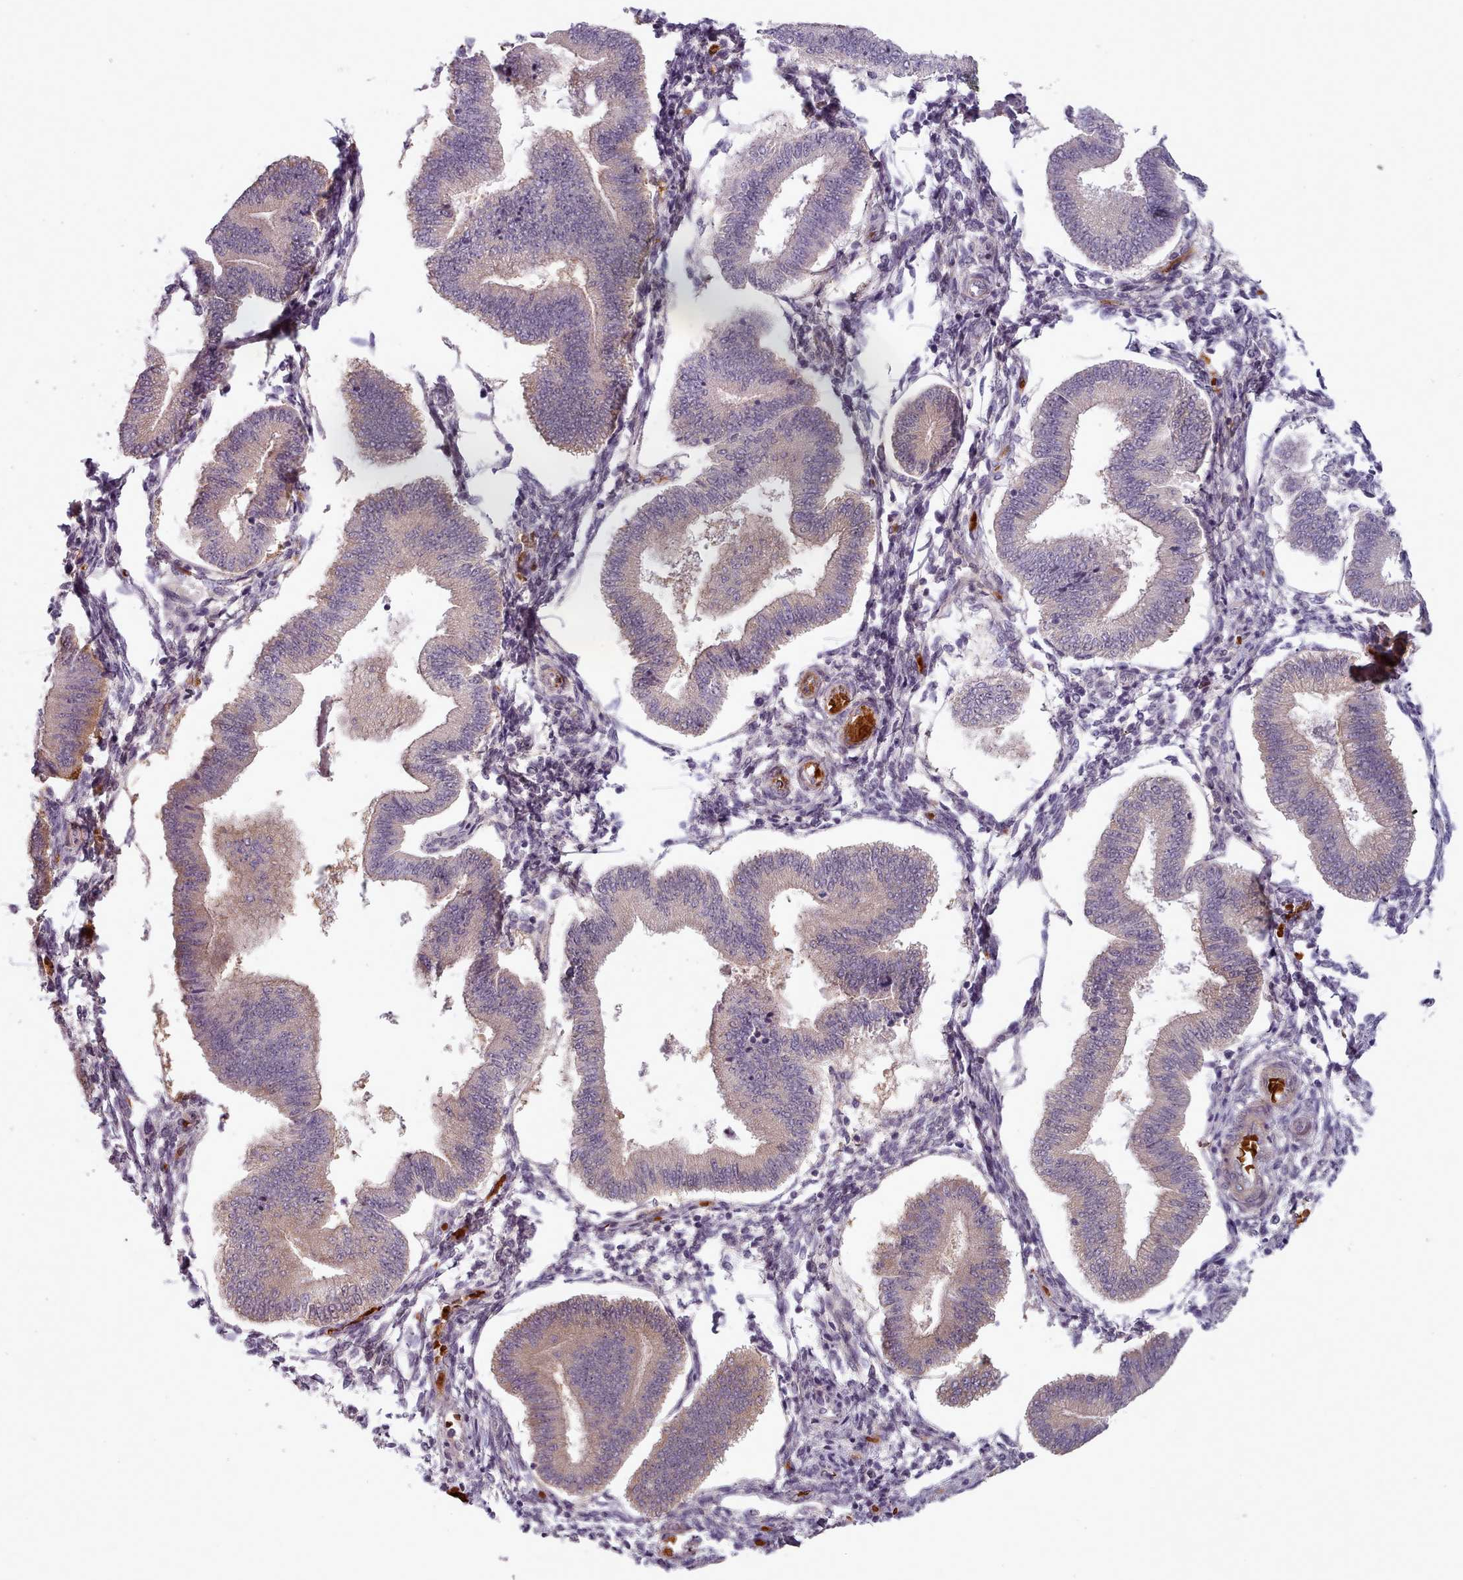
{"staining": {"intensity": "negative", "quantity": "none", "location": "none"}, "tissue": "endometrium", "cell_type": "Cells in endometrial stroma", "image_type": "normal", "snomed": [{"axis": "morphology", "description": "Normal tissue, NOS"}, {"axis": "topography", "description": "Endometrium"}], "caption": "The micrograph displays no significant expression in cells in endometrial stroma of endometrium. (Brightfield microscopy of DAB immunohistochemistry at high magnification).", "gene": "CLNS1A", "patient": {"sex": "female", "age": 39}}